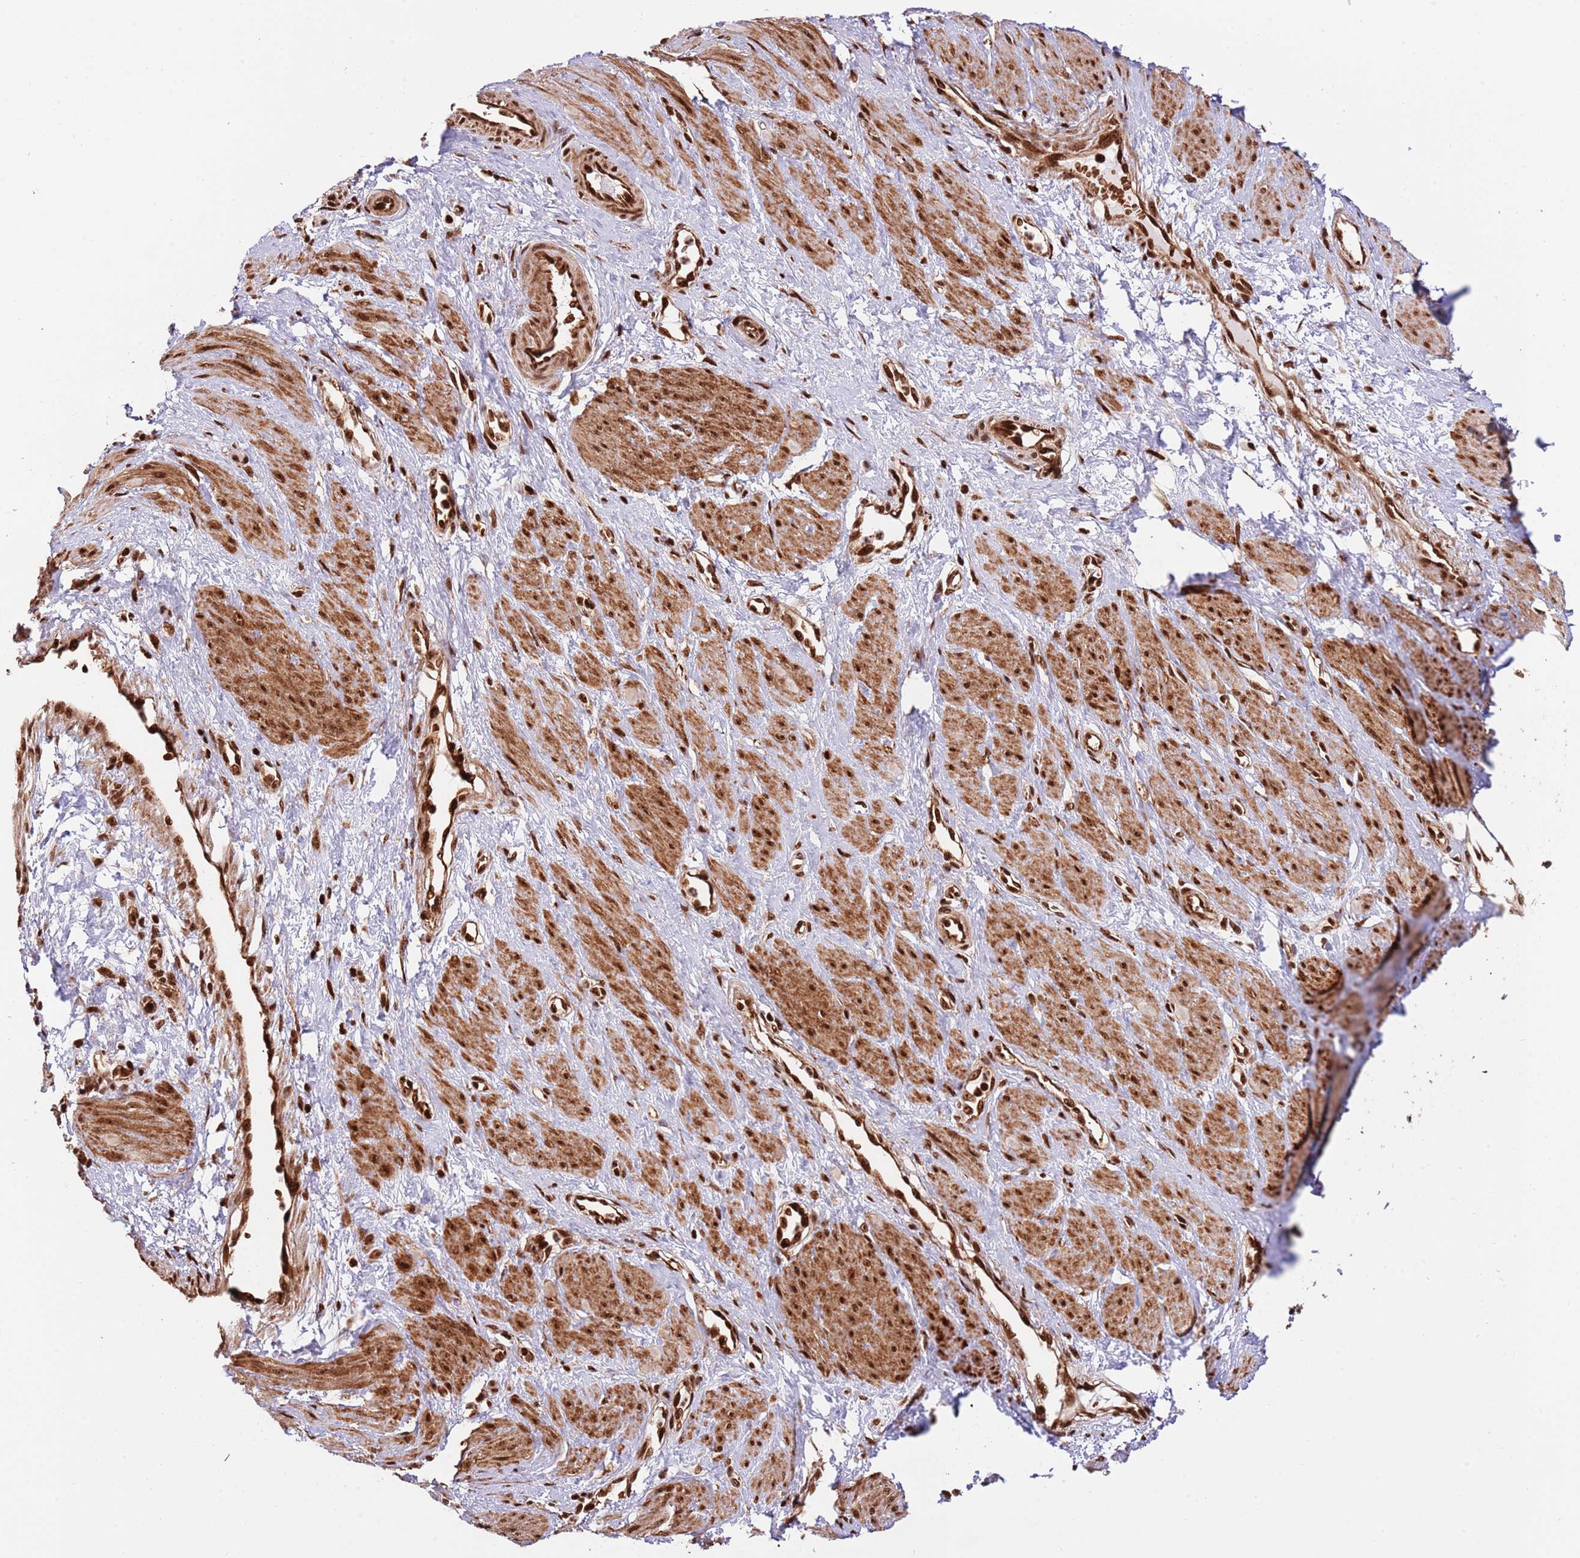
{"staining": {"intensity": "strong", "quantity": ">75%", "location": "cytoplasmic/membranous,nuclear"}, "tissue": "smooth muscle", "cell_type": "Smooth muscle cells", "image_type": "normal", "snomed": [{"axis": "morphology", "description": "Normal tissue, NOS"}, {"axis": "topography", "description": "Smooth muscle"}, {"axis": "topography", "description": "Uterus"}], "caption": "About >75% of smooth muscle cells in benign smooth muscle display strong cytoplasmic/membranous,nuclear protein staining as visualized by brown immunohistochemical staining.", "gene": "RIF1", "patient": {"sex": "female", "age": 39}}